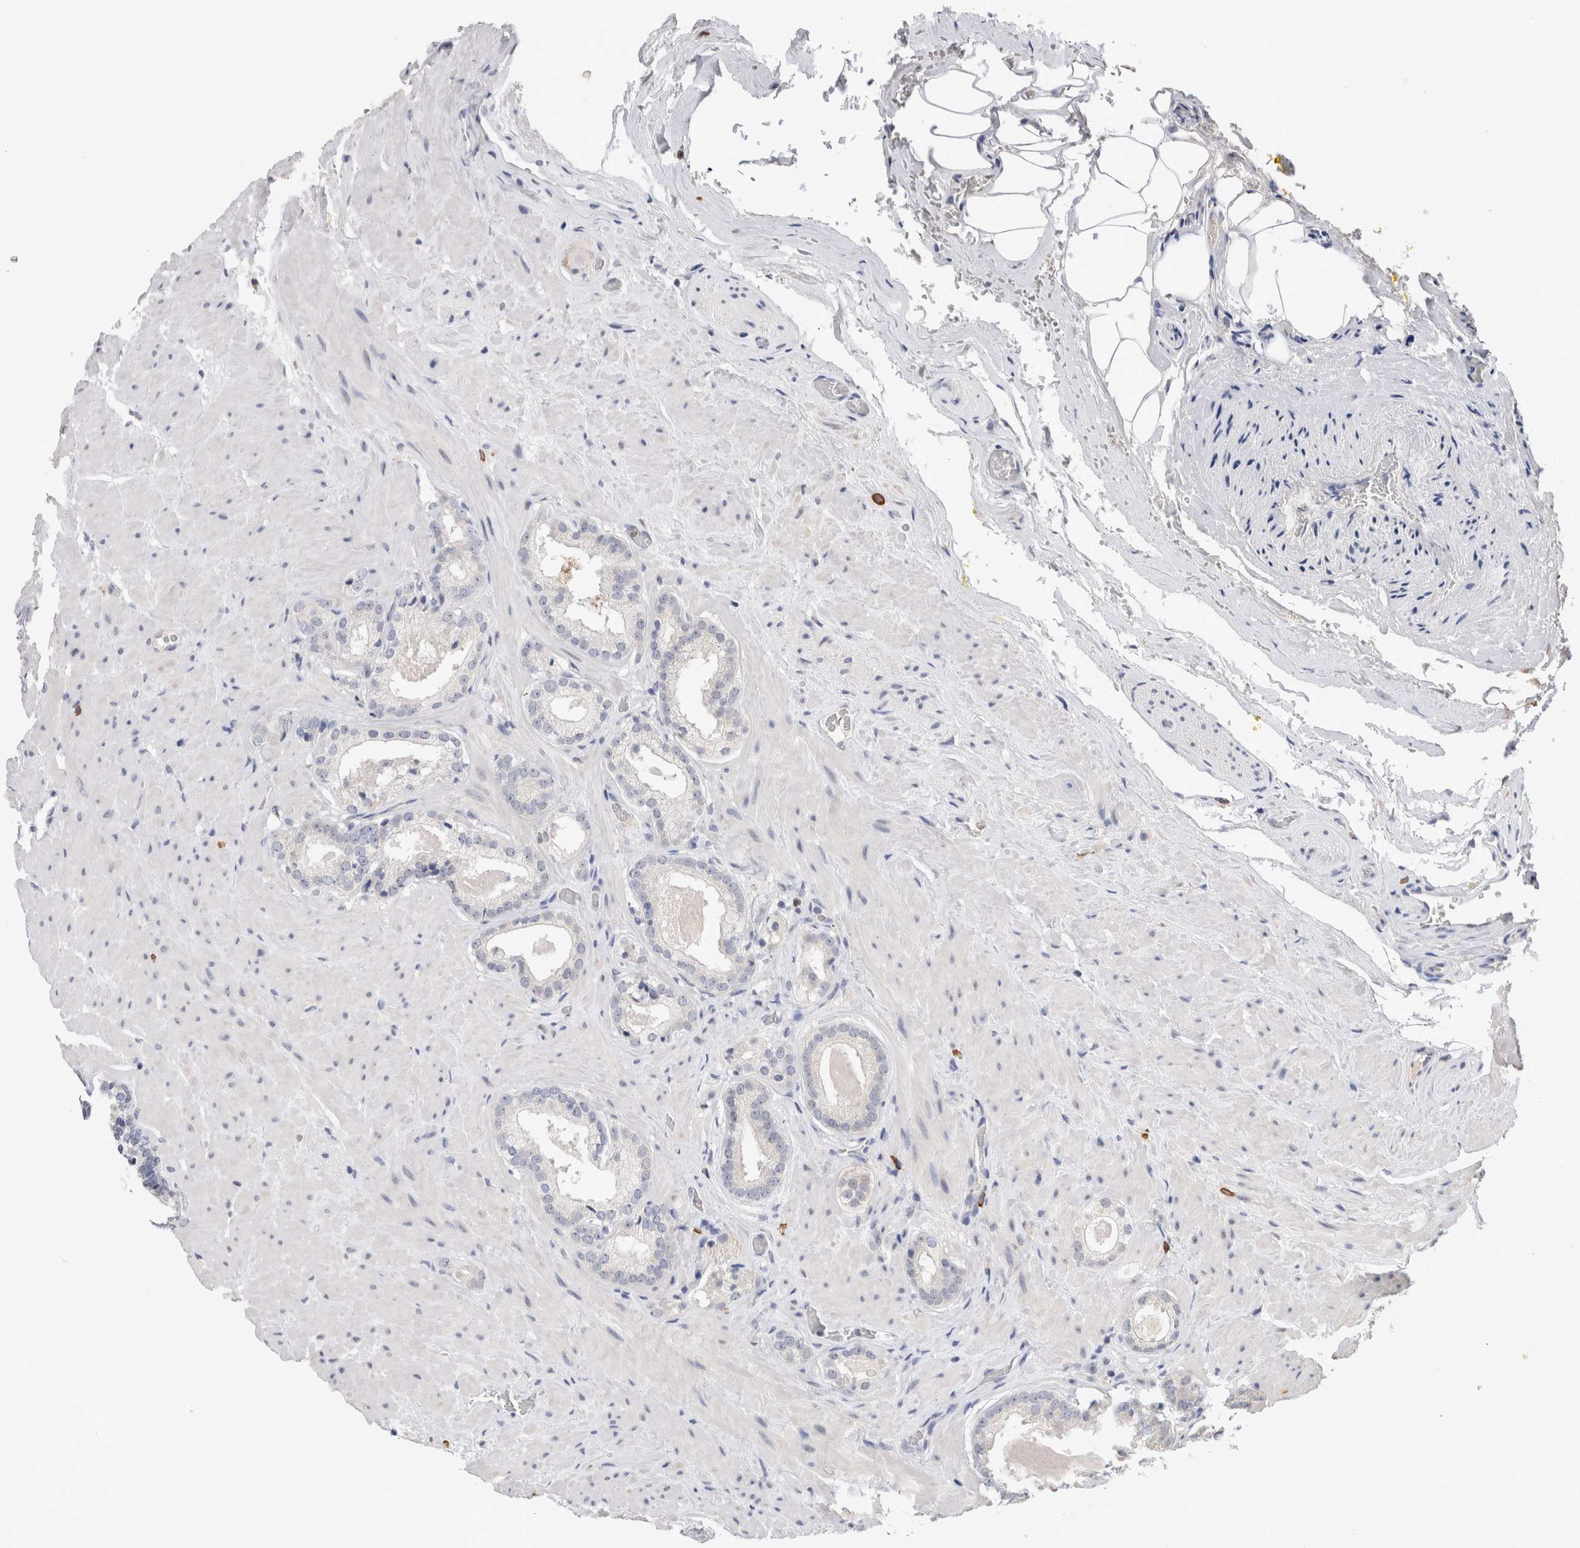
{"staining": {"intensity": "negative", "quantity": "none", "location": "none"}, "tissue": "prostate cancer", "cell_type": "Tumor cells", "image_type": "cancer", "snomed": [{"axis": "morphology", "description": "Adenocarcinoma, High grade"}, {"axis": "topography", "description": "Prostate"}], "caption": "This is a image of immunohistochemistry (IHC) staining of prostate cancer (high-grade adenocarcinoma), which shows no staining in tumor cells. (Immunohistochemistry, brightfield microscopy, high magnification).", "gene": "VSIG4", "patient": {"sex": "male", "age": 64}}